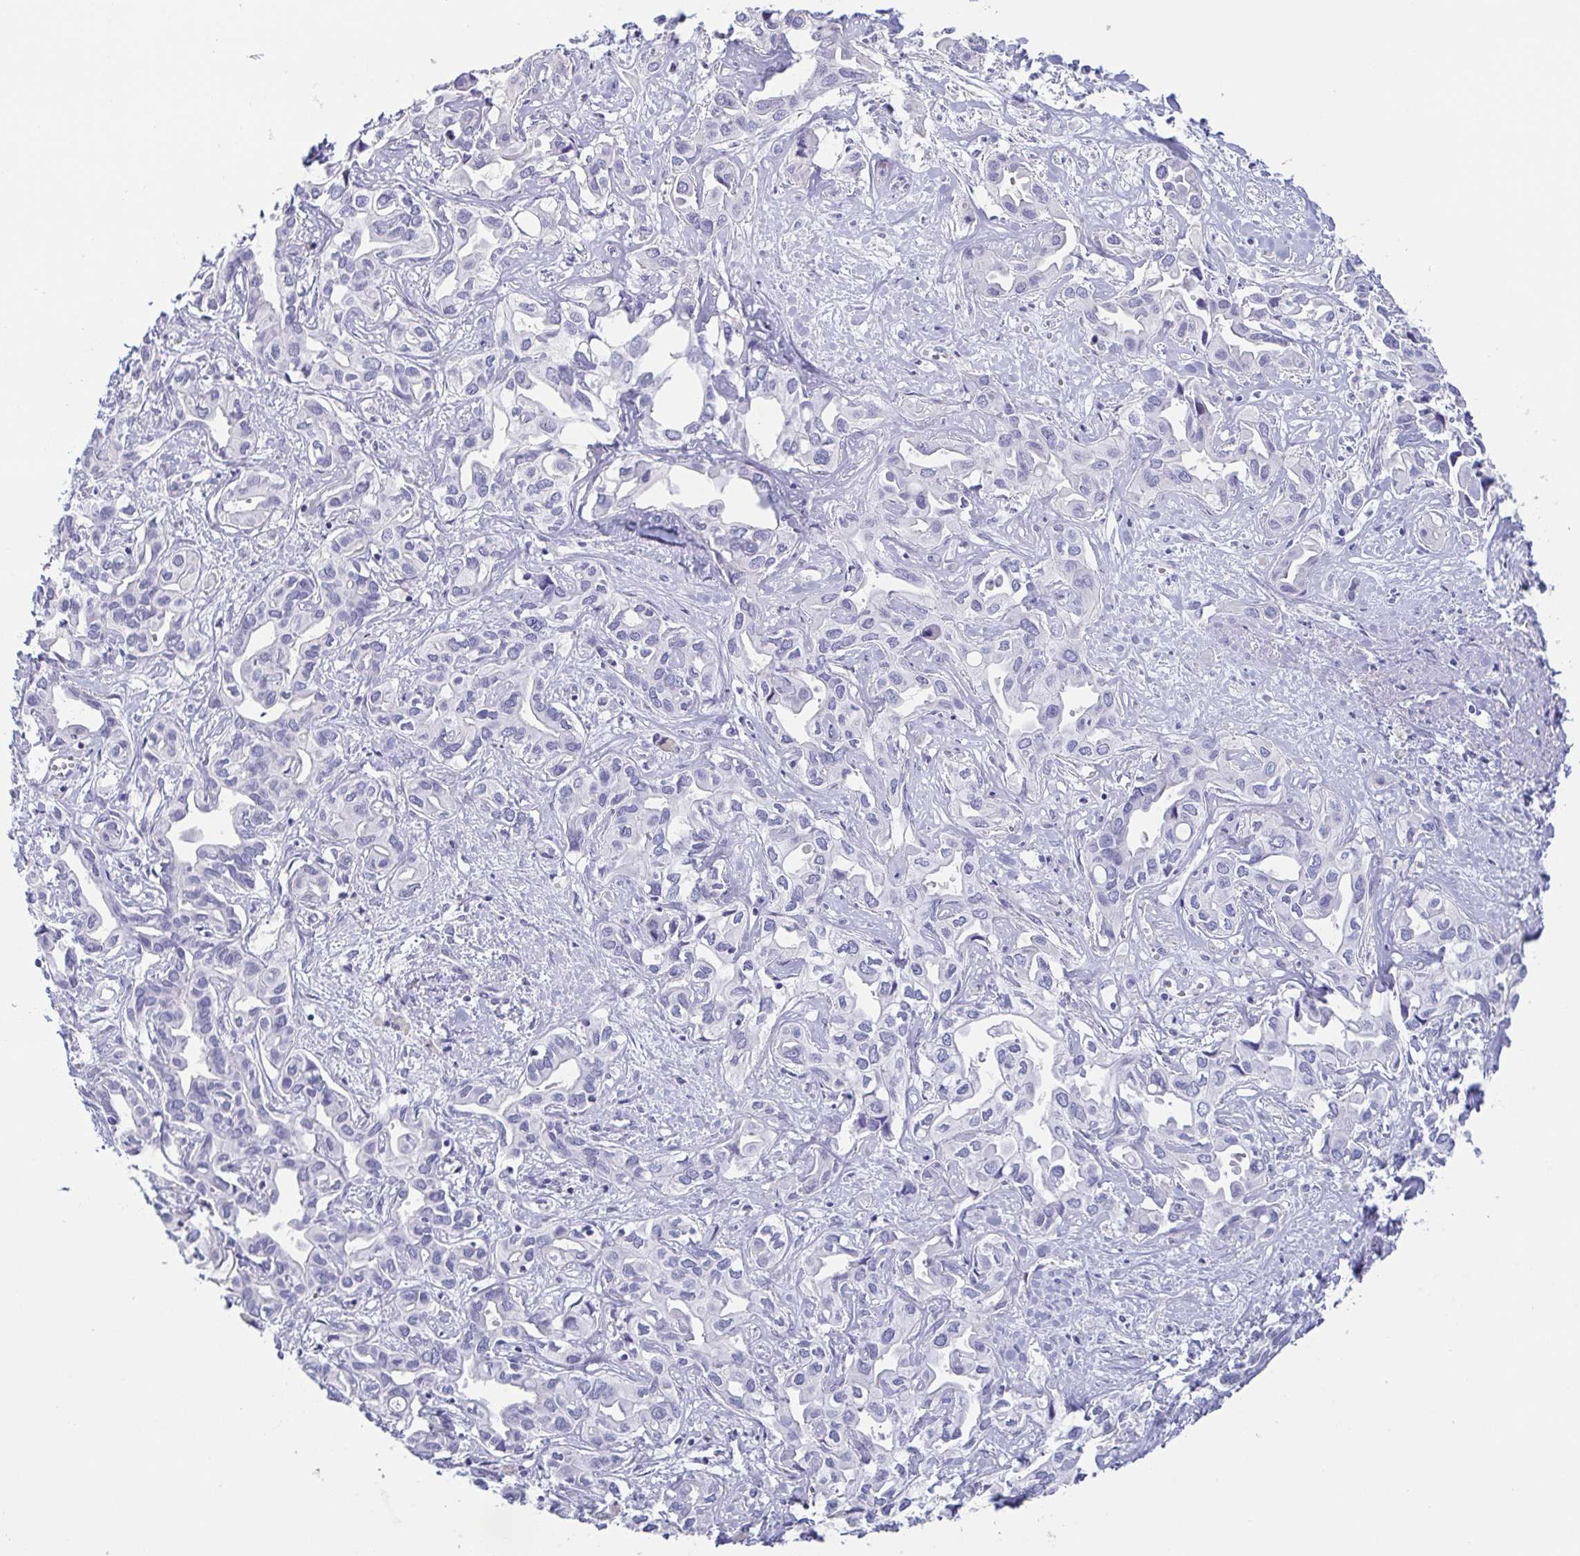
{"staining": {"intensity": "negative", "quantity": "none", "location": "none"}, "tissue": "liver cancer", "cell_type": "Tumor cells", "image_type": "cancer", "snomed": [{"axis": "morphology", "description": "Cholangiocarcinoma"}, {"axis": "topography", "description": "Liver"}], "caption": "Liver cancer was stained to show a protein in brown. There is no significant expression in tumor cells.", "gene": "PRR4", "patient": {"sex": "female", "age": 64}}